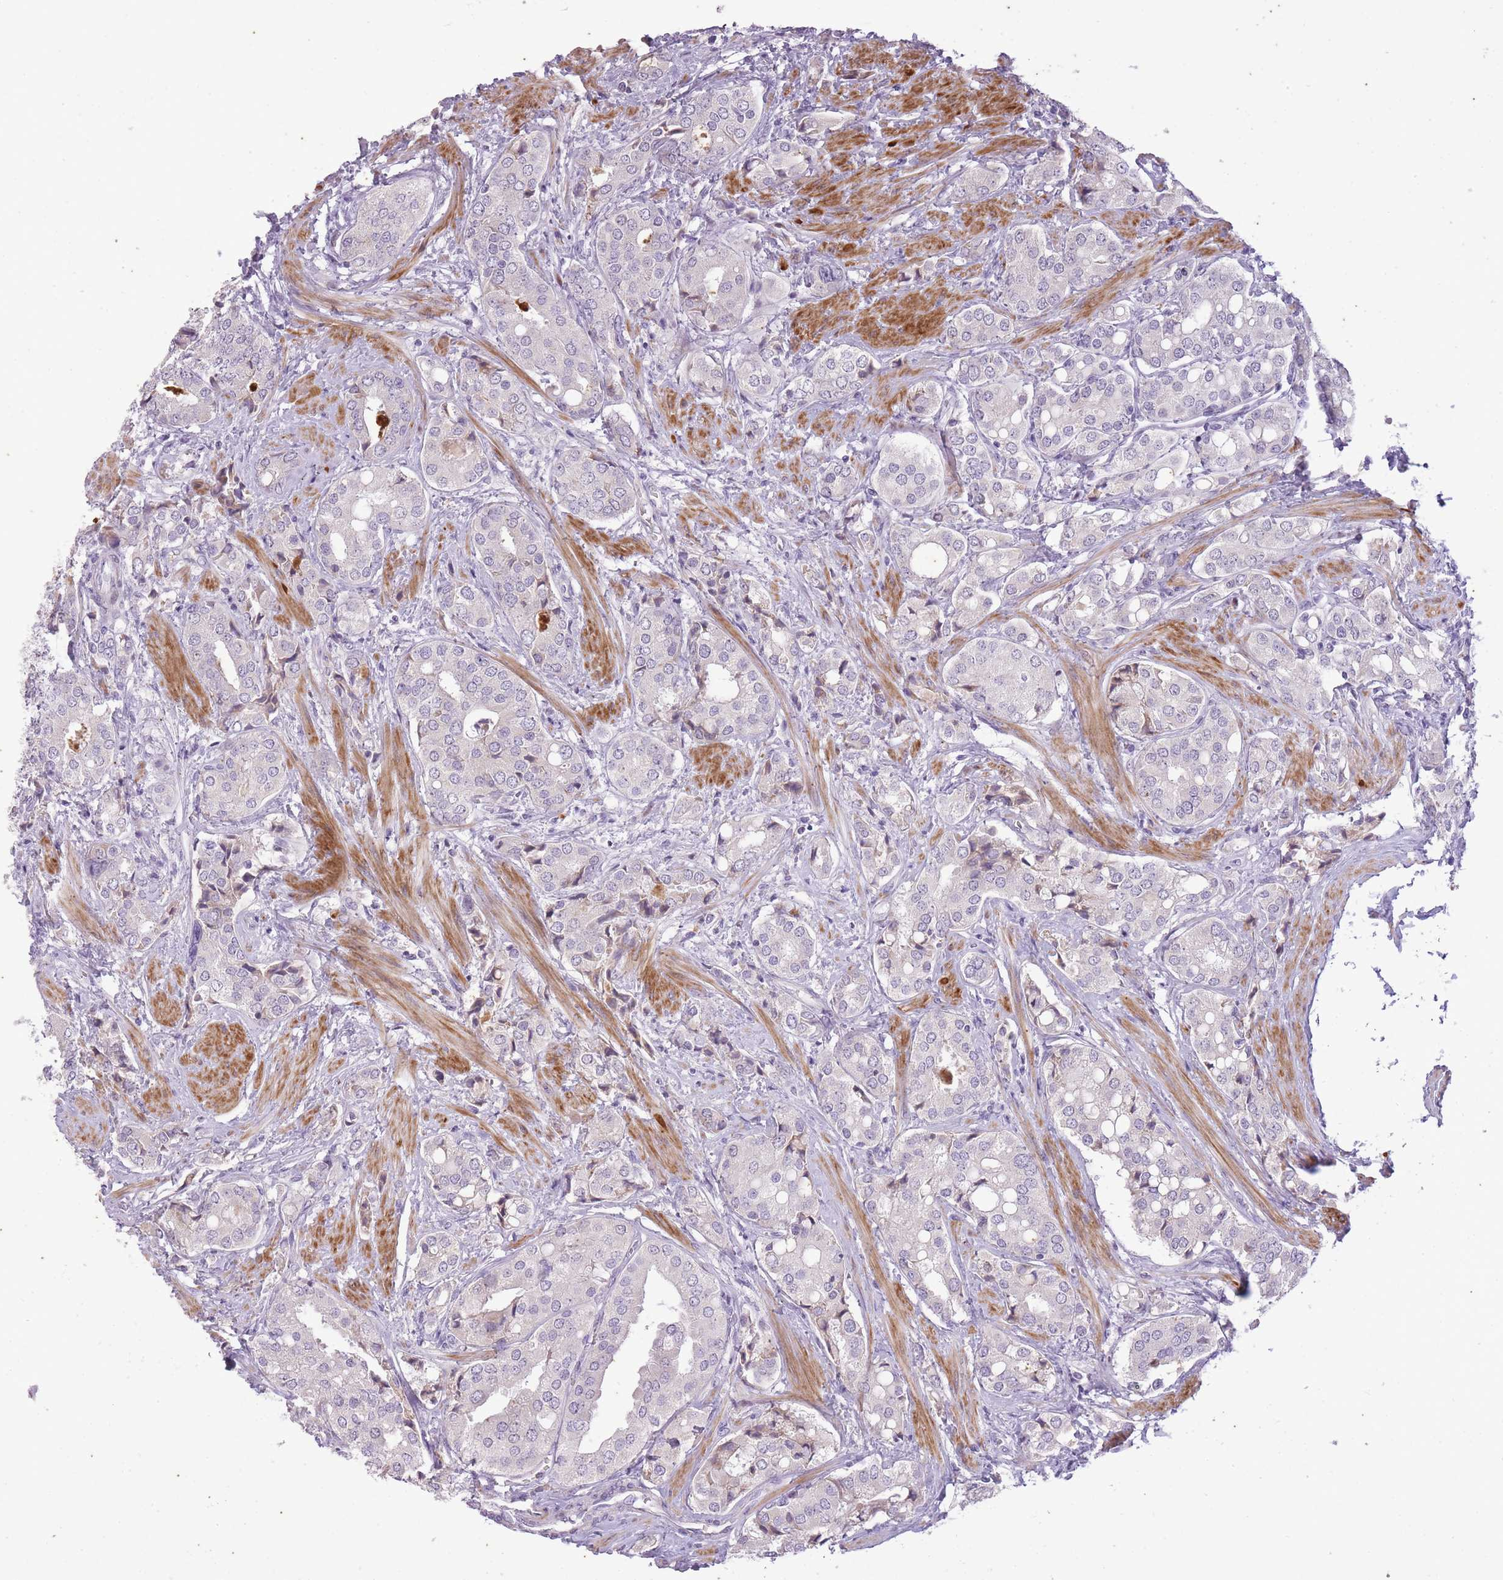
{"staining": {"intensity": "negative", "quantity": "none", "location": "none"}, "tissue": "prostate cancer", "cell_type": "Tumor cells", "image_type": "cancer", "snomed": [{"axis": "morphology", "description": "Adenocarcinoma, High grade"}, {"axis": "topography", "description": "Prostate"}], "caption": "DAB (3,3'-diaminobenzidine) immunohistochemical staining of prostate cancer (high-grade adenocarcinoma) reveals no significant positivity in tumor cells. (Brightfield microscopy of DAB immunohistochemistry (IHC) at high magnification).", "gene": "CNTNAP3", "patient": {"sex": "male", "age": 71}}